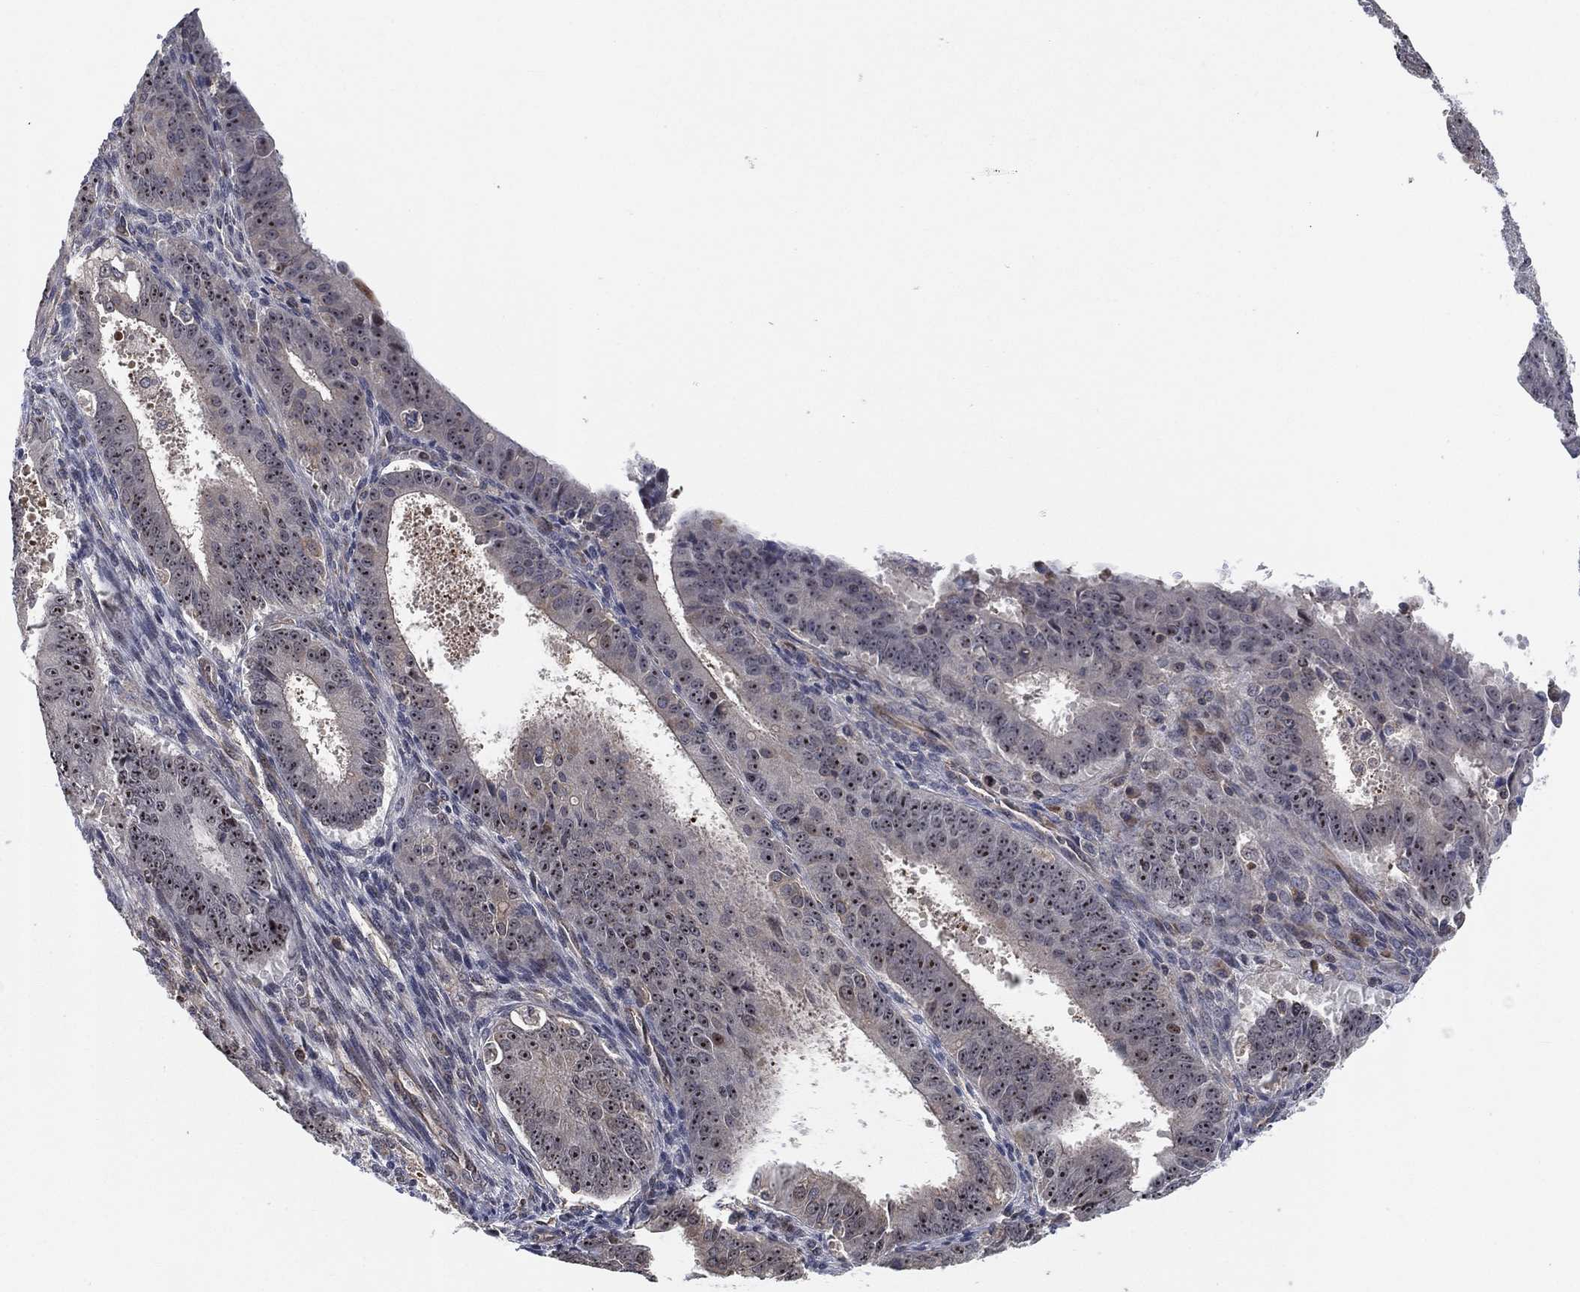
{"staining": {"intensity": "weak", "quantity": "25%-75%", "location": "nuclear"}, "tissue": "ovarian cancer", "cell_type": "Tumor cells", "image_type": "cancer", "snomed": [{"axis": "morphology", "description": "Carcinoma, endometroid"}, {"axis": "topography", "description": "Ovary"}], "caption": "Ovarian cancer (endometroid carcinoma) tissue displays weak nuclear positivity in about 25%-75% of tumor cells (Brightfield microscopy of DAB IHC at high magnification).", "gene": "TMCO1", "patient": {"sex": "female", "age": 42}}